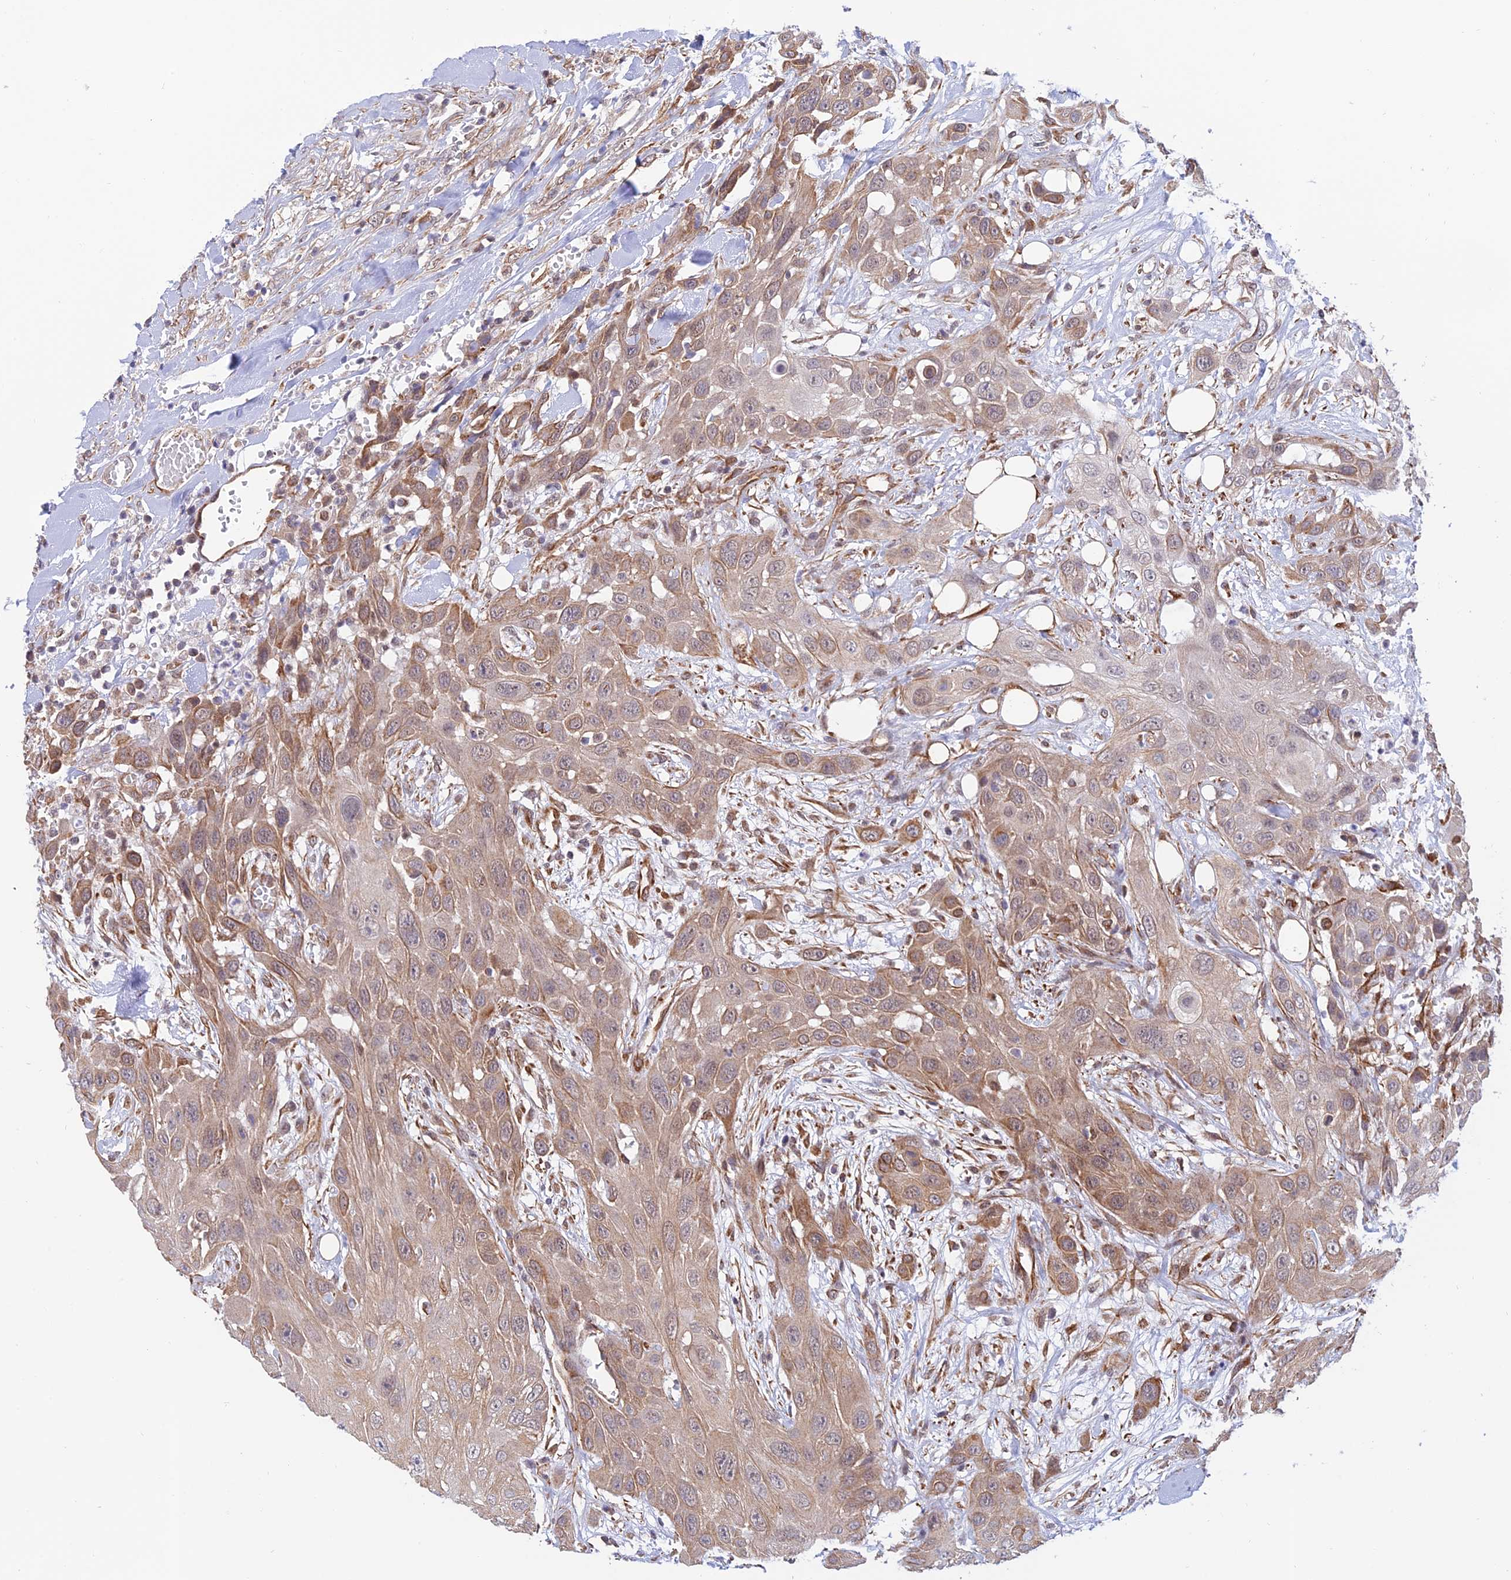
{"staining": {"intensity": "moderate", "quantity": "25%-75%", "location": "cytoplasmic/membranous"}, "tissue": "head and neck cancer", "cell_type": "Tumor cells", "image_type": "cancer", "snomed": [{"axis": "morphology", "description": "Squamous cell carcinoma, NOS"}, {"axis": "topography", "description": "Head-Neck"}], "caption": "Tumor cells display moderate cytoplasmic/membranous expression in about 25%-75% of cells in head and neck cancer (squamous cell carcinoma). The staining is performed using DAB (3,3'-diaminobenzidine) brown chromogen to label protein expression. The nuclei are counter-stained blue using hematoxylin.", "gene": "PAGR1", "patient": {"sex": "male", "age": 81}}